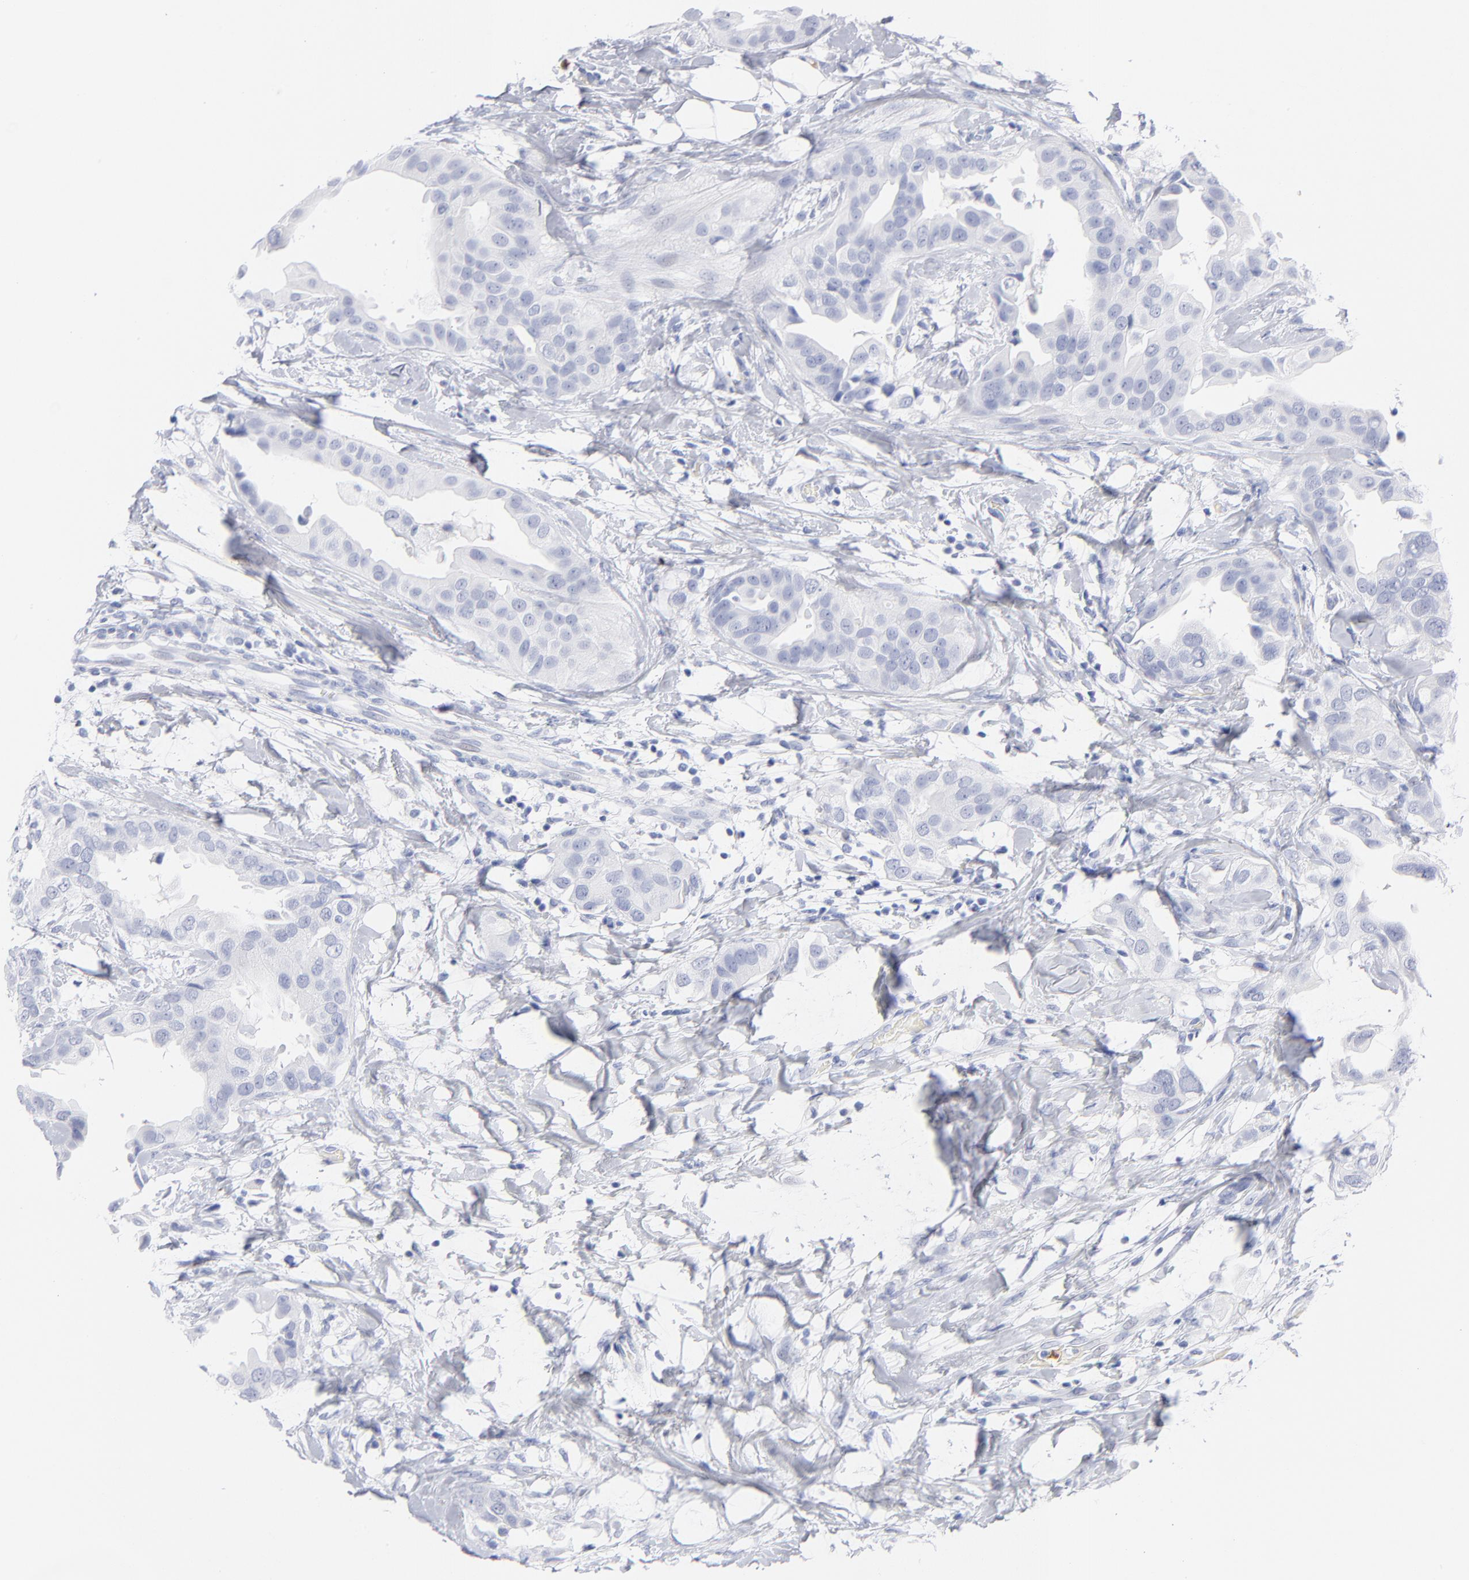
{"staining": {"intensity": "negative", "quantity": "none", "location": "none"}, "tissue": "breast cancer", "cell_type": "Tumor cells", "image_type": "cancer", "snomed": [{"axis": "morphology", "description": "Duct carcinoma"}, {"axis": "topography", "description": "Breast"}], "caption": "Tumor cells show no significant staining in breast cancer (infiltrating ductal carcinoma).", "gene": "ARG1", "patient": {"sex": "female", "age": 40}}